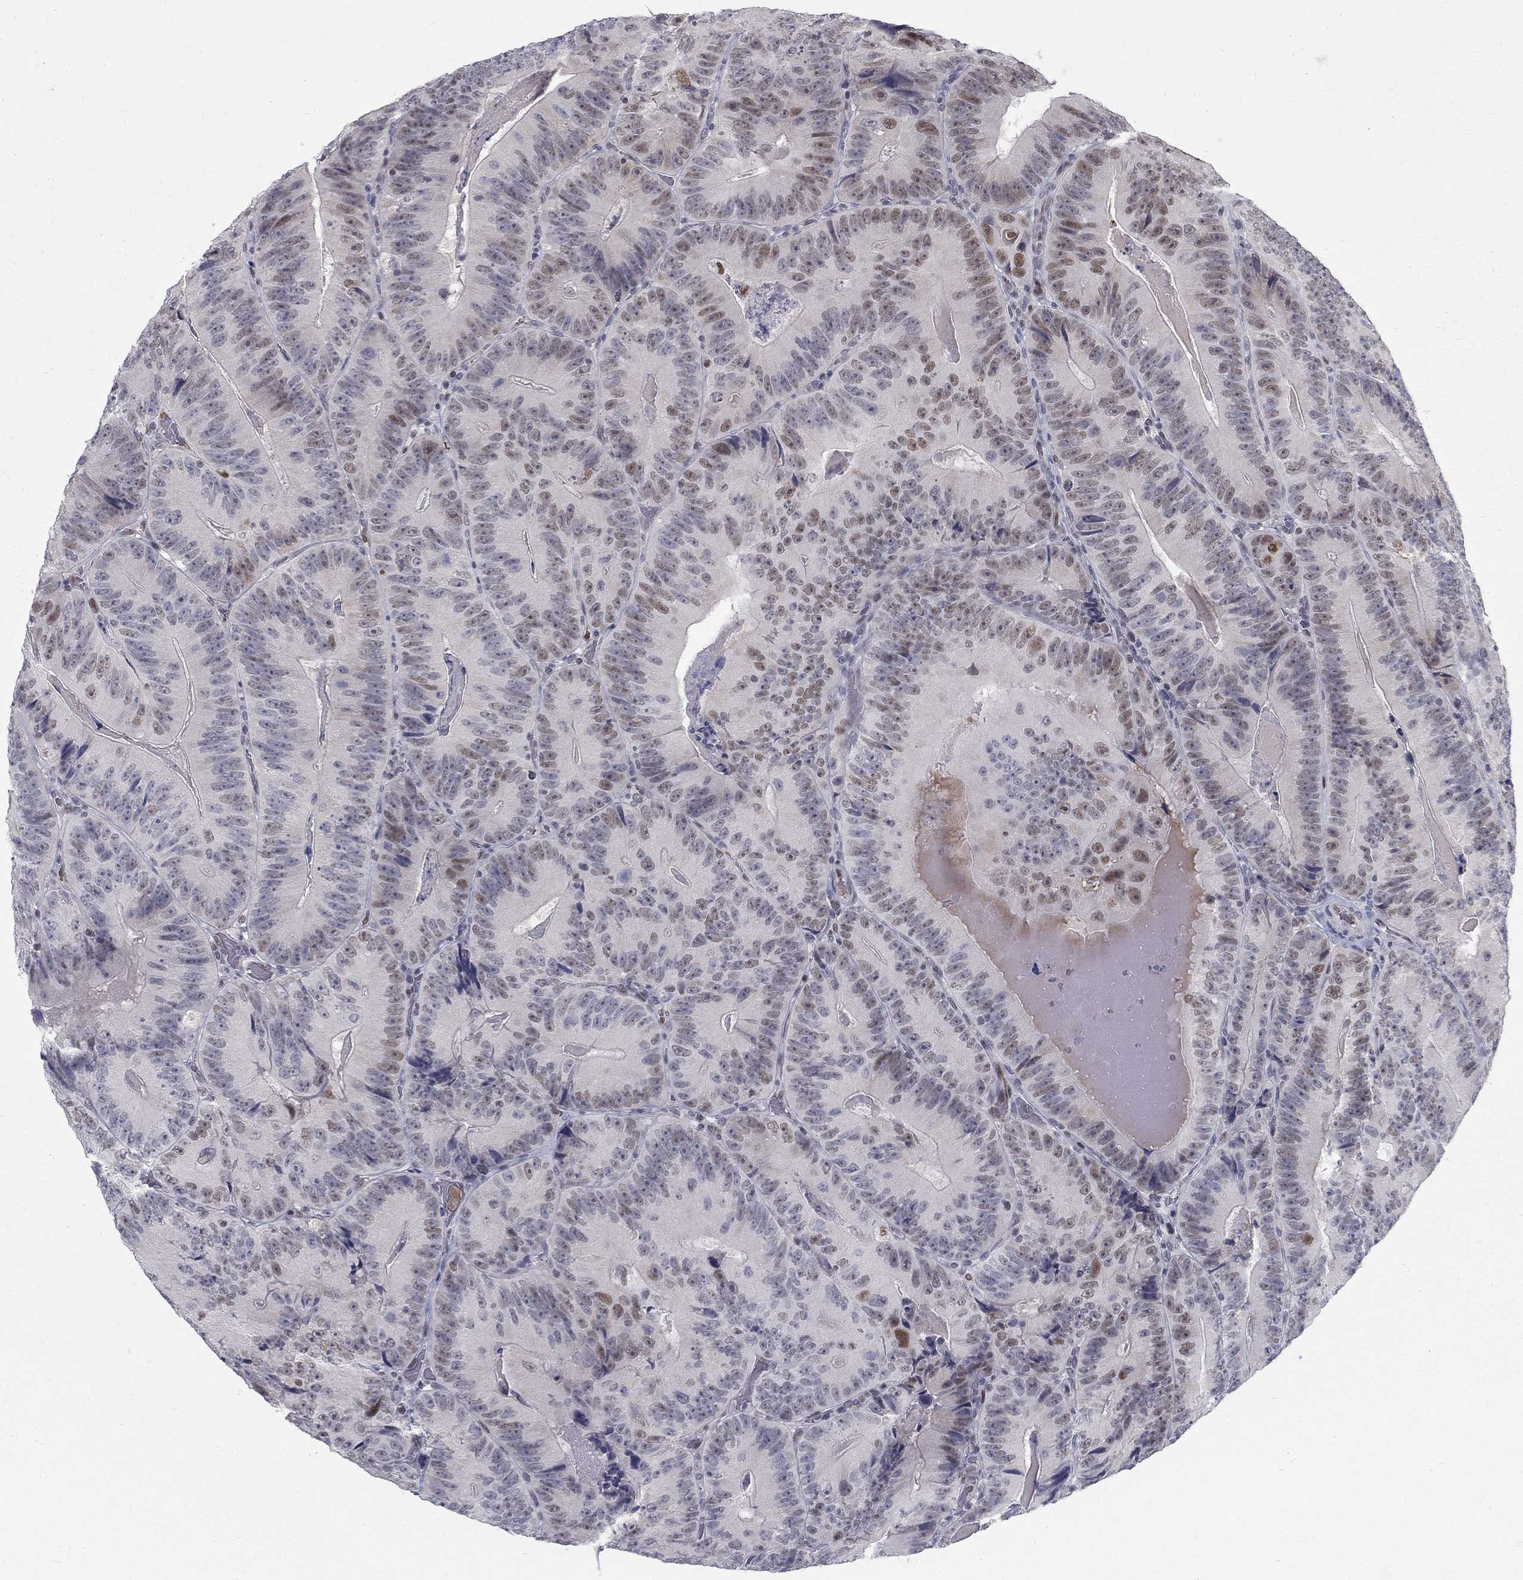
{"staining": {"intensity": "moderate", "quantity": "<25%", "location": "nuclear"}, "tissue": "colorectal cancer", "cell_type": "Tumor cells", "image_type": "cancer", "snomed": [{"axis": "morphology", "description": "Adenocarcinoma, NOS"}, {"axis": "topography", "description": "Colon"}], "caption": "Colorectal cancer stained with a brown dye exhibits moderate nuclear positive expression in approximately <25% of tumor cells.", "gene": "GCFC2", "patient": {"sex": "female", "age": 86}}